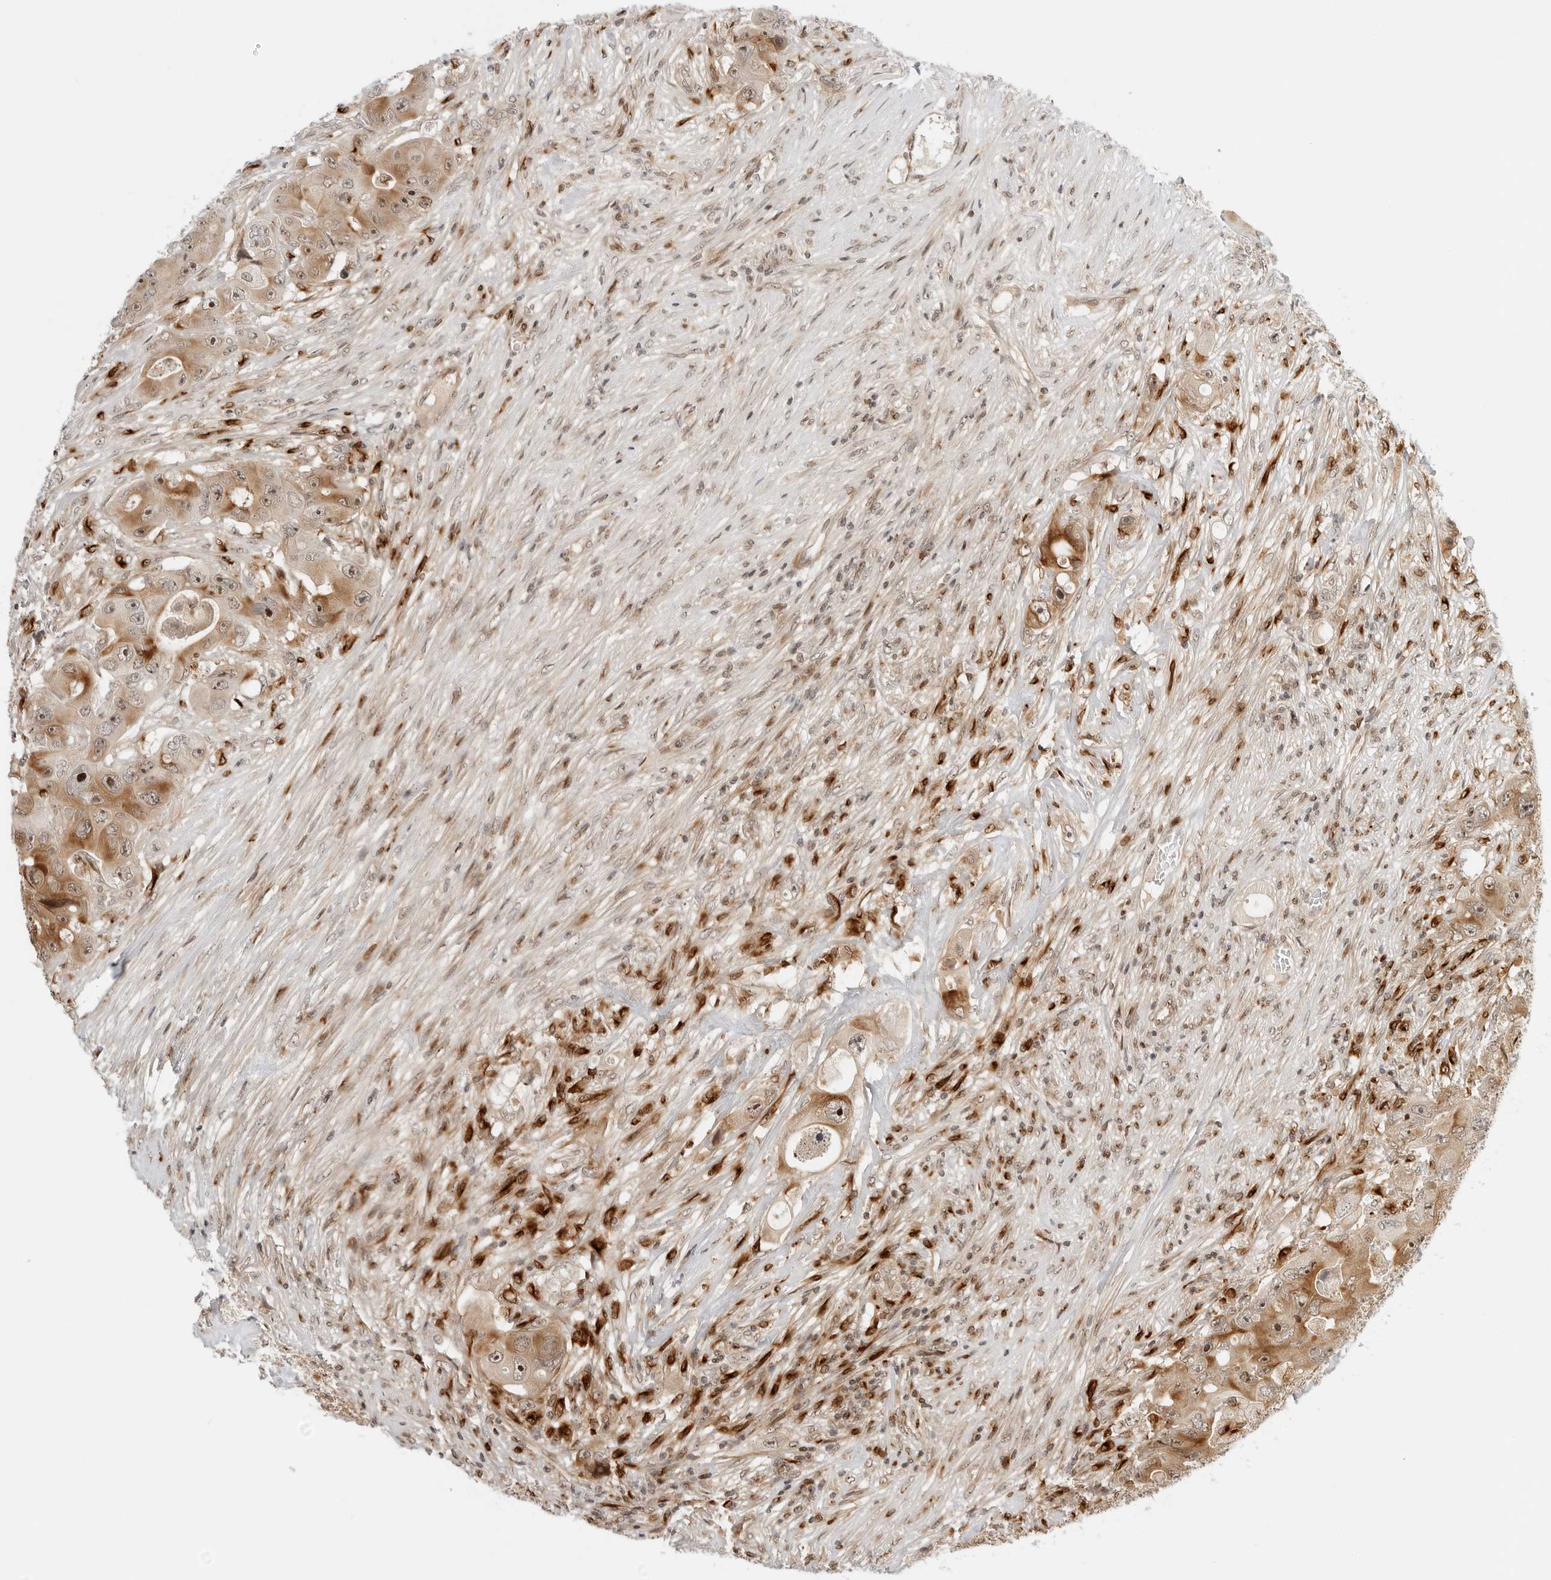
{"staining": {"intensity": "moderate", "quantity": ">75%", "location": "cytoplasmic/membranous,nuclear"}, "tissue": "colorectal cancer", "cell_type": "Tumor cells", "image_type": "cancer", "snomed": [{"axis": "morphology", "description": "Adenocarcinoma, NOS"}, {"axis": "topography", "description": "Colon"}], "caption": "Immunohistochemical staining of colorectal adenocarcinoma shows medium levels of moderate cytoplasmic/membranous and nuclear expression in approximately >75% of tumor cells. (Brightfield microscopy of DAB IHC at high magnification).", "gene": "GEM", "patient": {"sex": "female", "age": 46}}